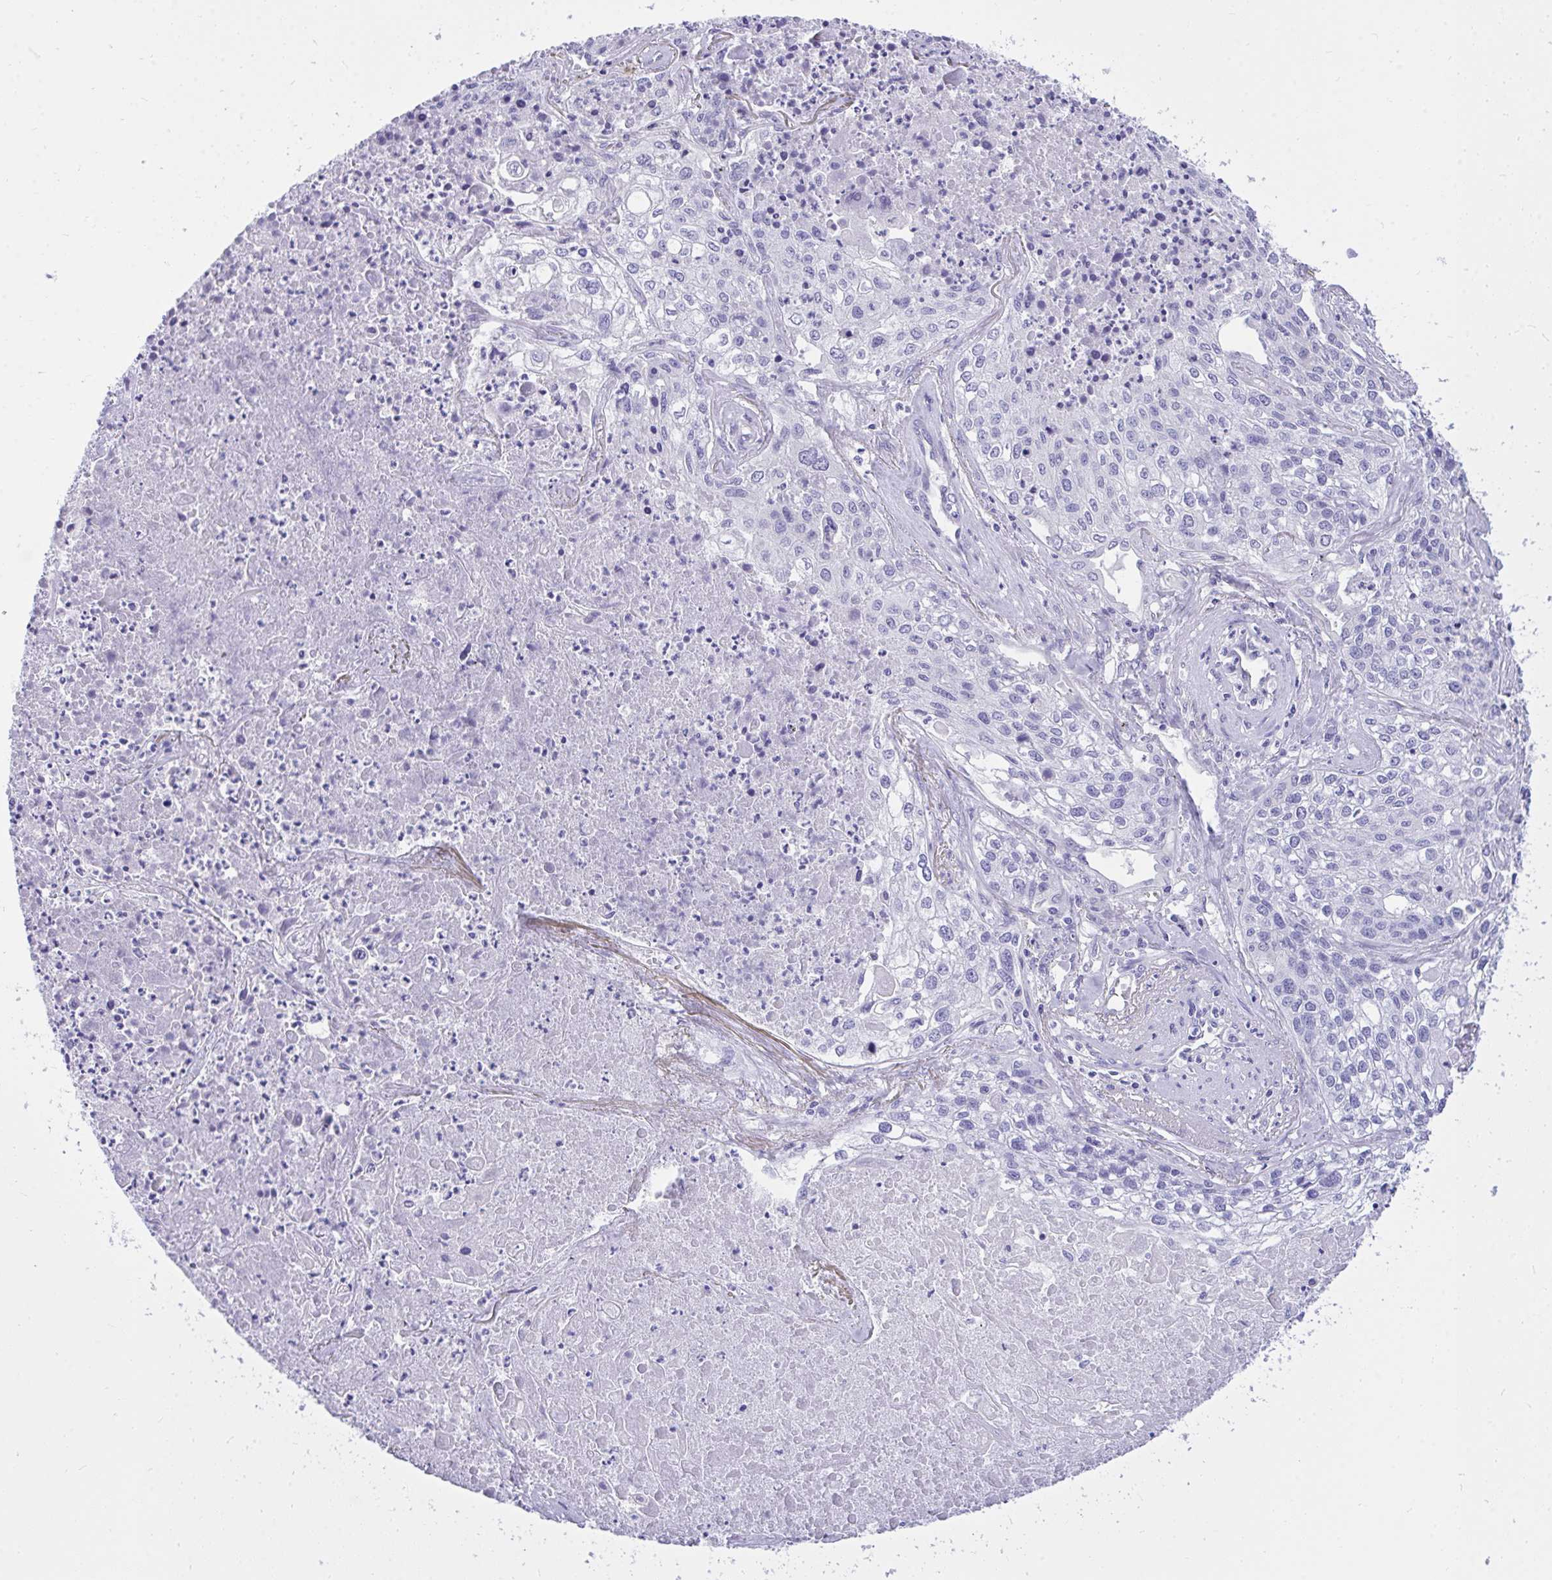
{"staining": {"intensity": "negative", "quantity": "none", "location": "none"}, "tissue": "lung cancer", "cell_type": "Tumor cells", "image_type": "cancer", "snomed": [{"axis": "morphology", "description": "Squamous cell carcinoma, NOS"}, {"axis": "topography", "description": "Lung"}], "caption": "High power microscopy image of an immunohistochemistry (IHC) photomicrograph of lung cancer, revealing no significant positivity in tumor cells.", "gene": "TLN2", "patient": {"sex": "male", "age": 74}}